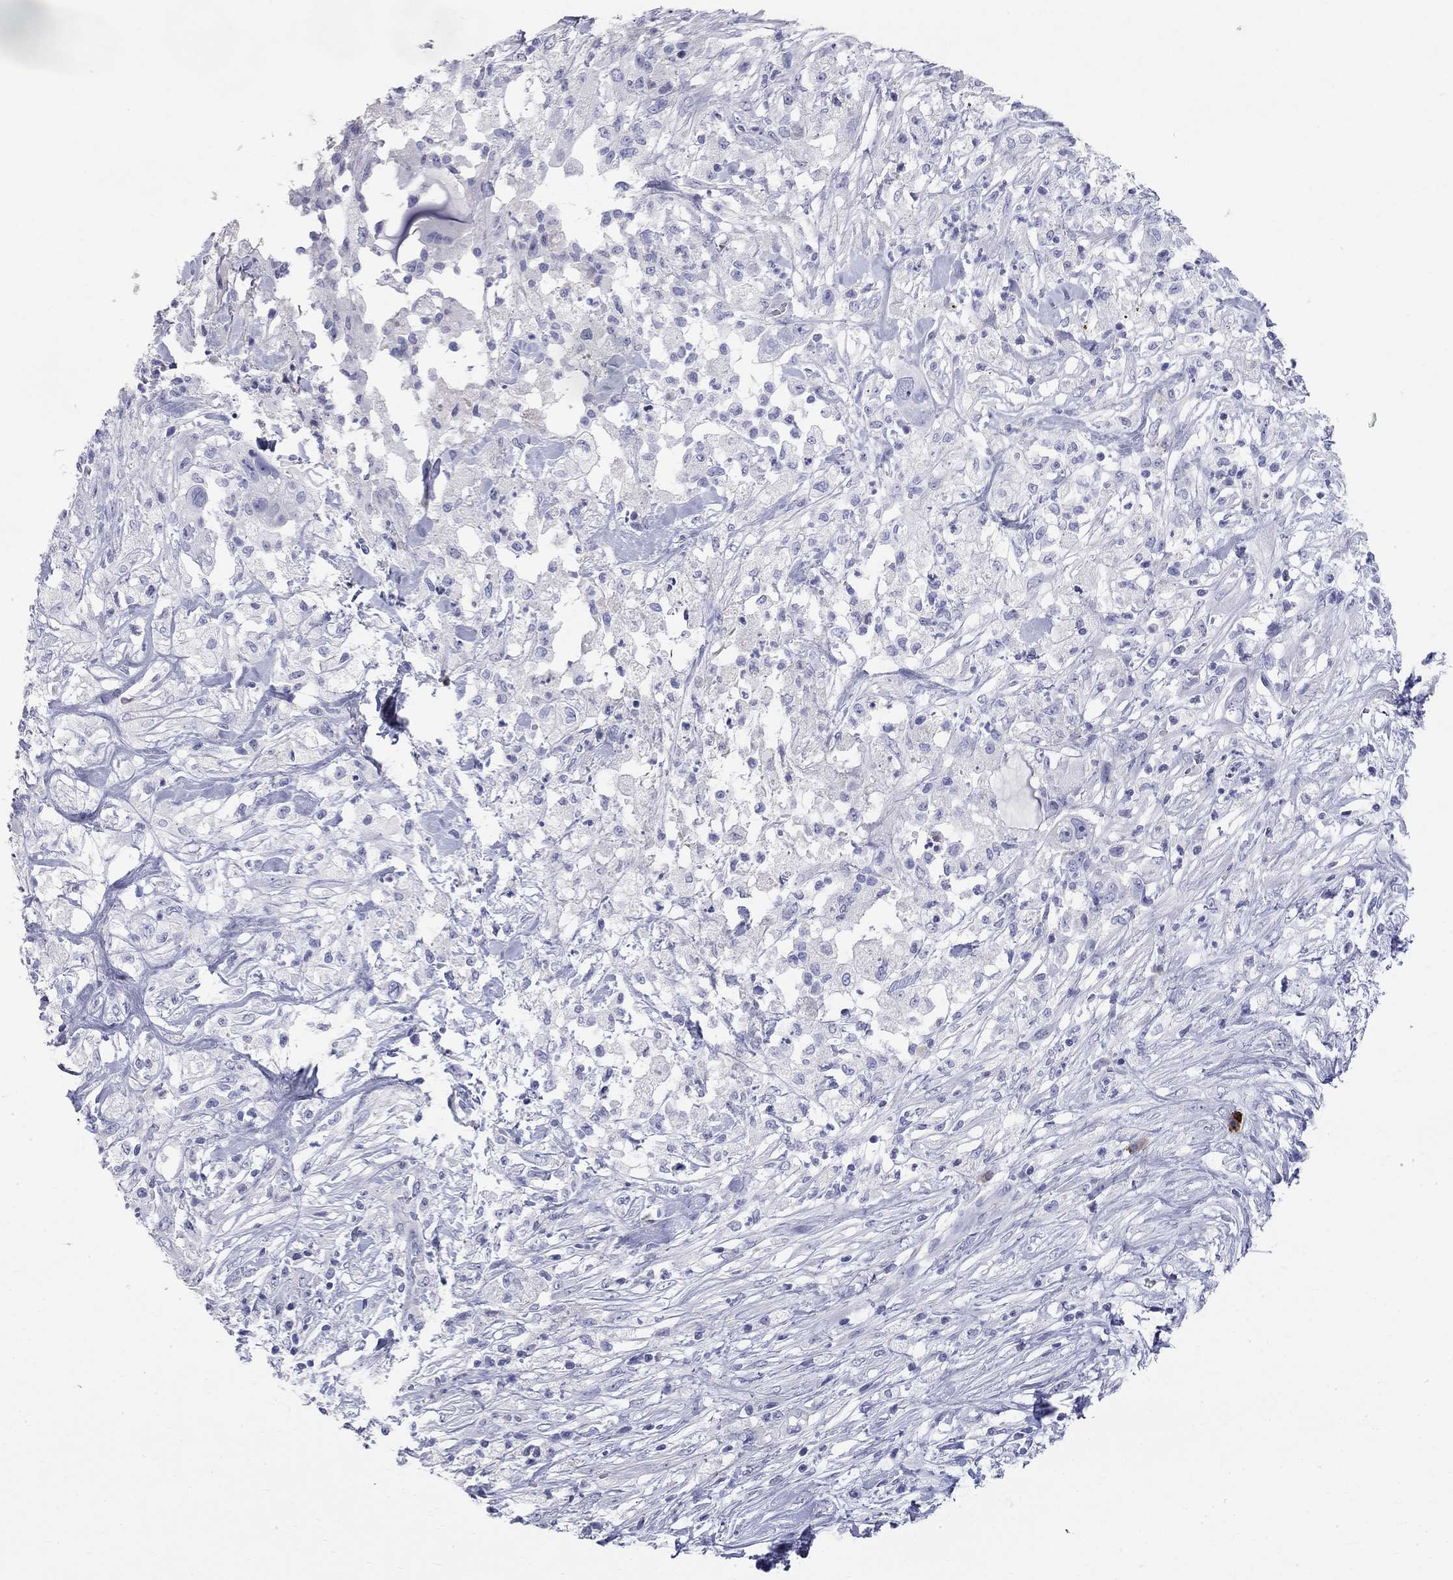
{"staining": {"intensity": "negative", "quantity": "none", "location": "none"}, "tissue": "pancreatic cancer", "cell_type": "Tumor cells", "image_type": "cancer", "snomed": [{"axis": "morphology", "description": "Adenocarcinoma, NOS"}, {"axis": "topography", "description": "Pancreas"}], "caption": "Adenocarcinoma (pancreatic) was stained to show a protein in brown. There is no significant expression in tumor cells.", "gene": "PHOX2B", "patient": {"sex": "female", "age": 72}}